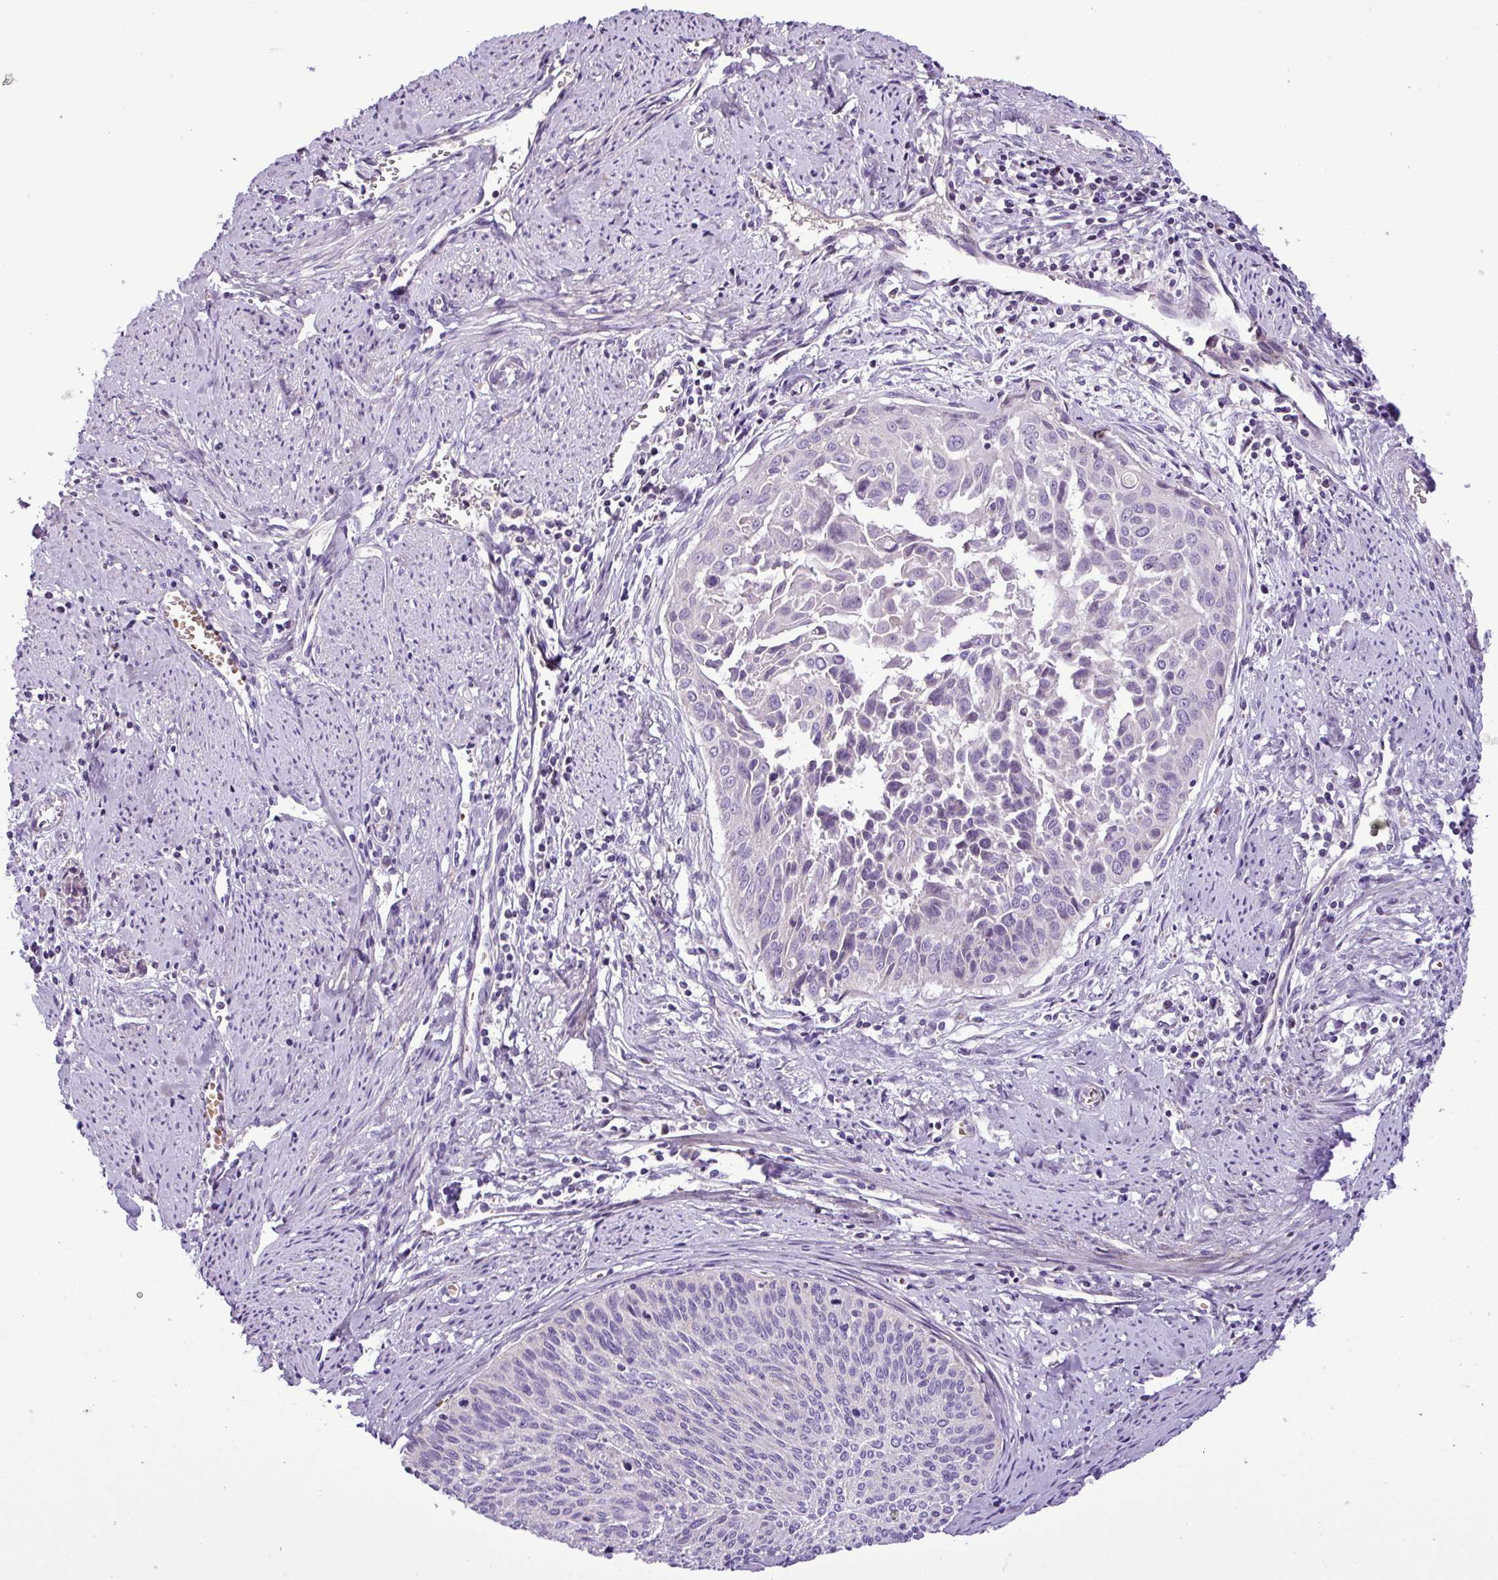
{"staining": {"intensity": "negative", "quantity": "none", "location": "none"}, "tissue": "cervical cancer", "cell_type": "Tumor cells", "image_type": "cancer", "snomed": [{"axis": "morphology", "description": "Squamous cell carcinoma, NOS"}, {"axis": "topography", "description": "Cervix"}], "caption": "Cervical squamous cell carcinoma was stained to show a protein in brown. There is no significant staining in tumor cells.", "gene": "FAM183A", "patient": {"sex": "female", "age": 55}}